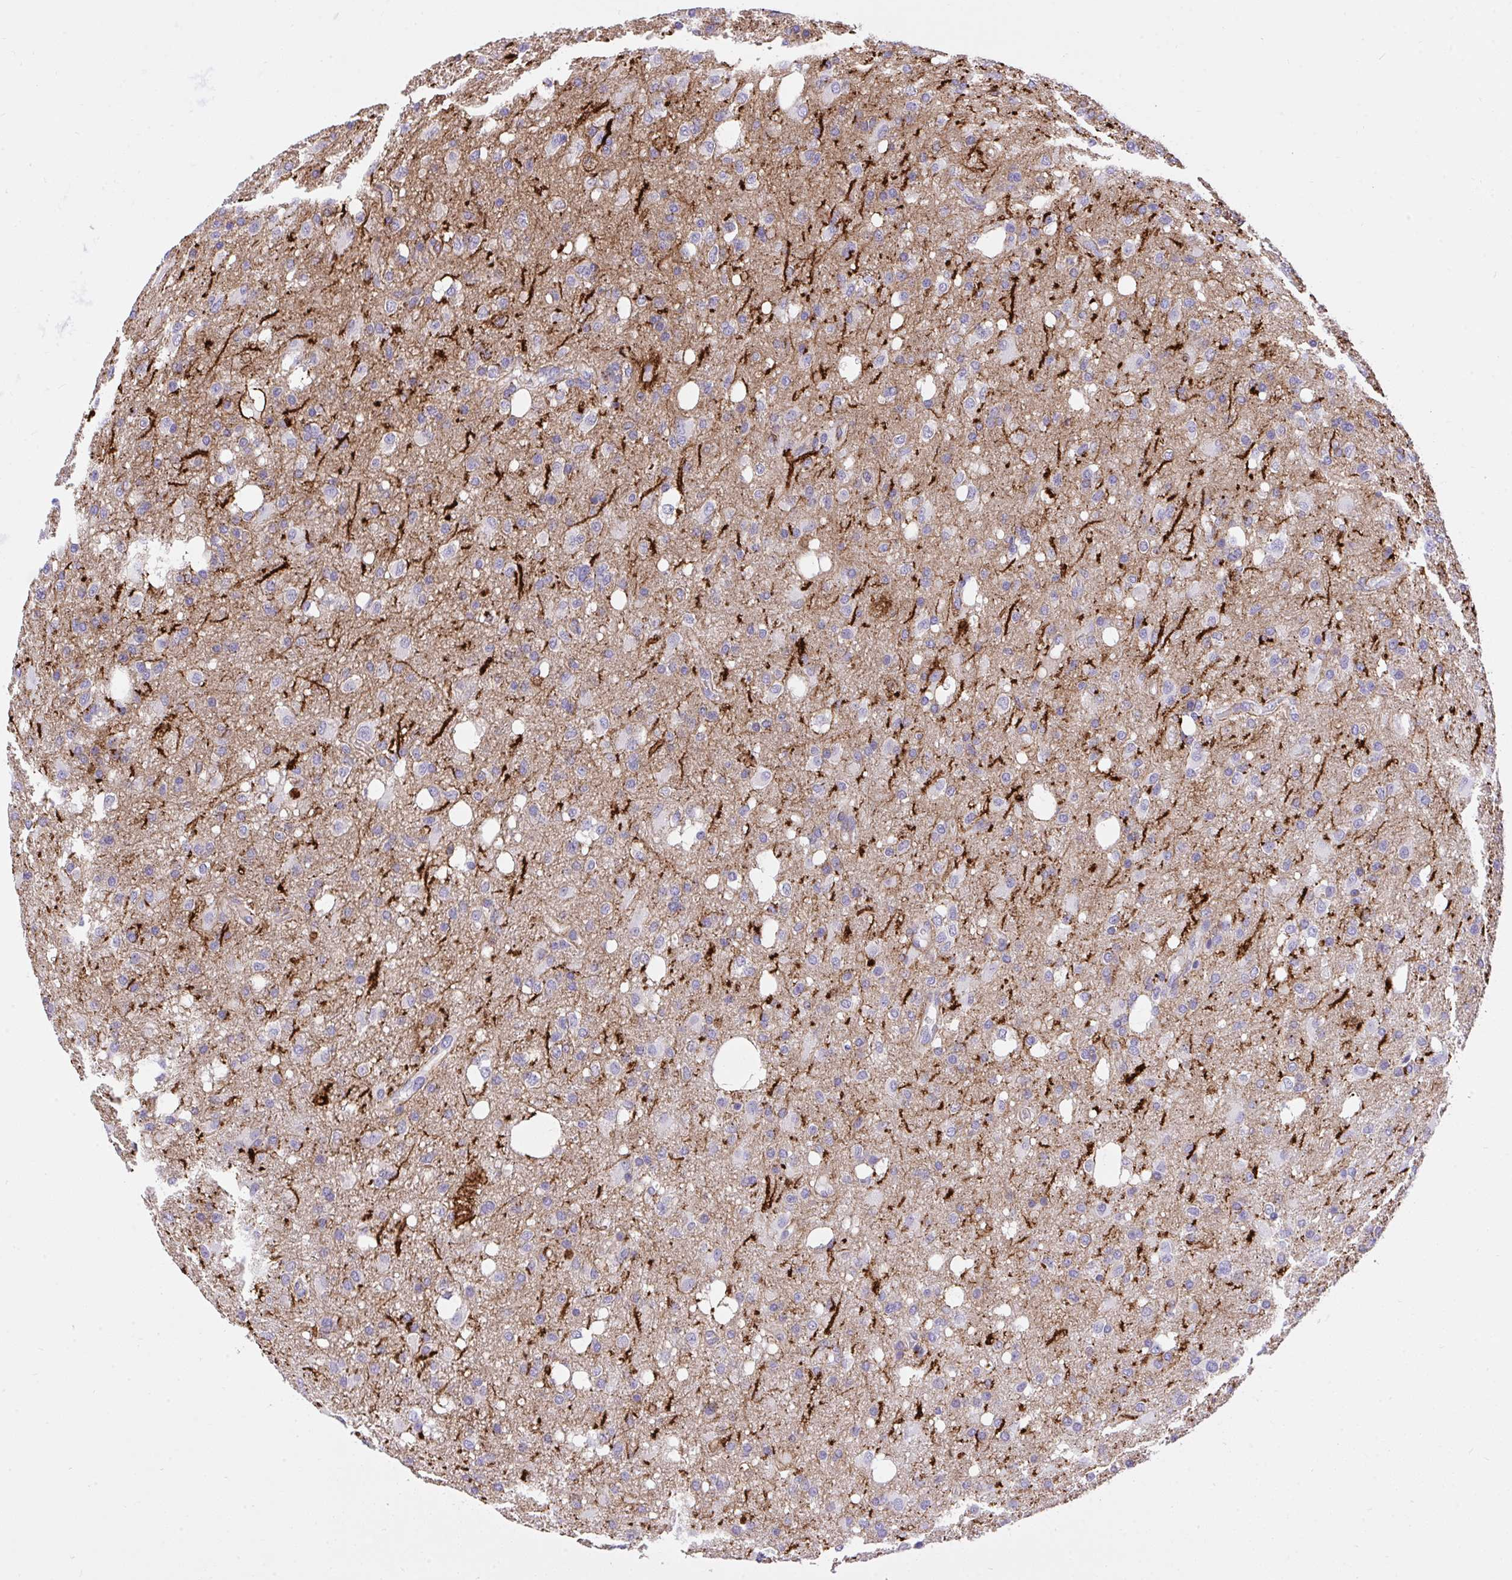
{"staining": {"intensity": "negative", "quantity": "none", "location": "none"}, "tissue": "glioma", "cell_type": "Tumor cells", "image_type": "cancer", "snomed": [{"axis": "morphology", "description": "Glioma, malignant, Low grade"}, {"axis": "topography", "description": "Brain"}], "caption": "Tumor cells are negative for brown protein staining in malignant glioma (low-grade).", "gene": "ERI1", "patient": {"sex": "female", "age": 58}}